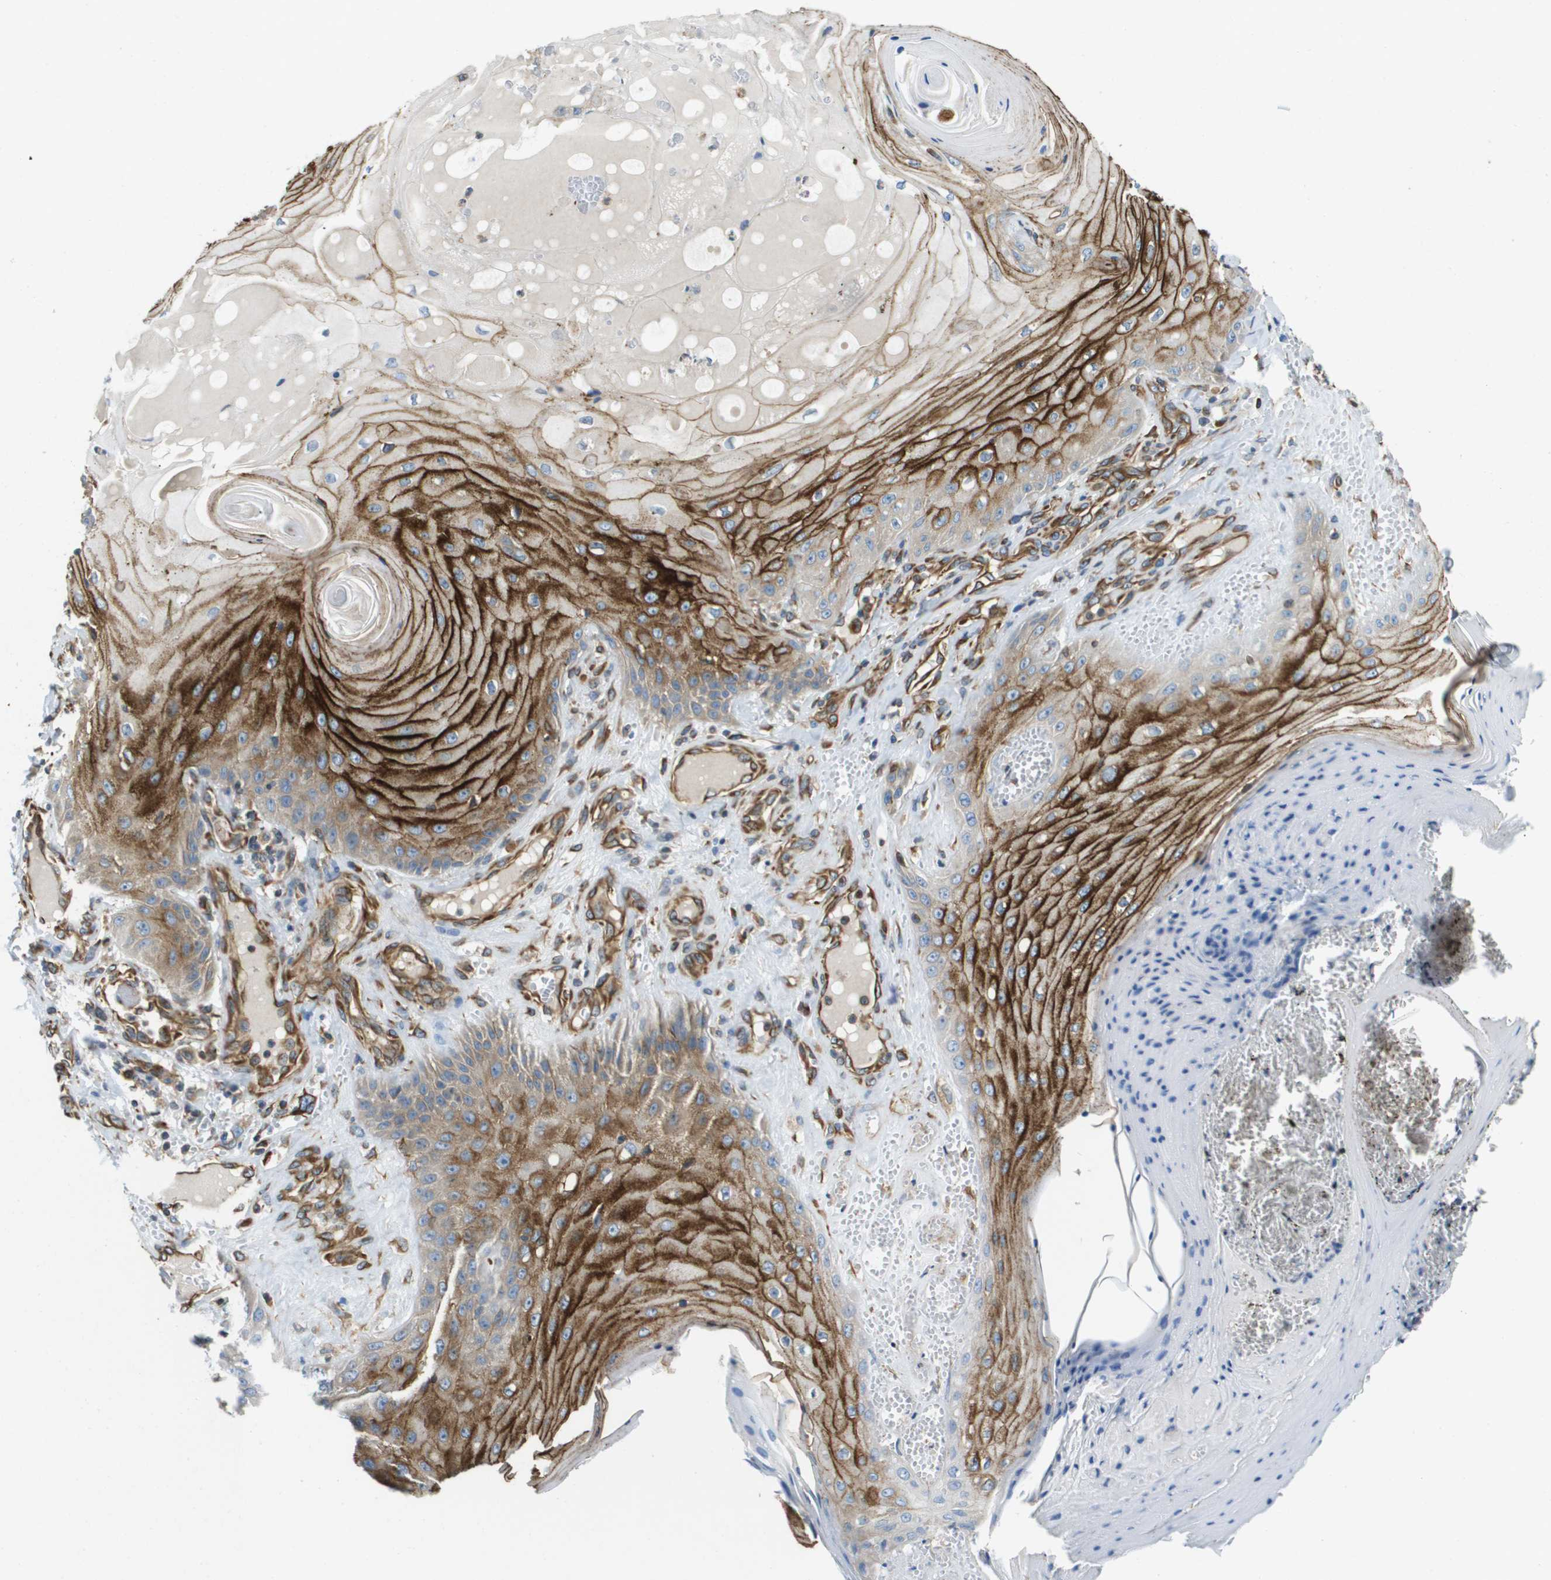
{"staining": {"intensity": "strong", "quantity": "25%-75%", "location": "cytoplasmic/membranous"}, "tissue": "skin cancer", "cell_type": "Tumor cells", "image_type": "cancer", "snomed": [{"axis": "morphology", "description": "Squamous cell carcinoma, NOS"}, {"axis": "topography", "description": "Skin"}], "caption": "Immunohistochemistry (IHC) (DAB) staining of human skin squamous cell carcinoma exhibits strong cytoplasmic/membranous protein staining in approximately 25%-75% of tumor cells.", "gene": "HSD17B12", "patient": {"sex": "male", "age": 74}}